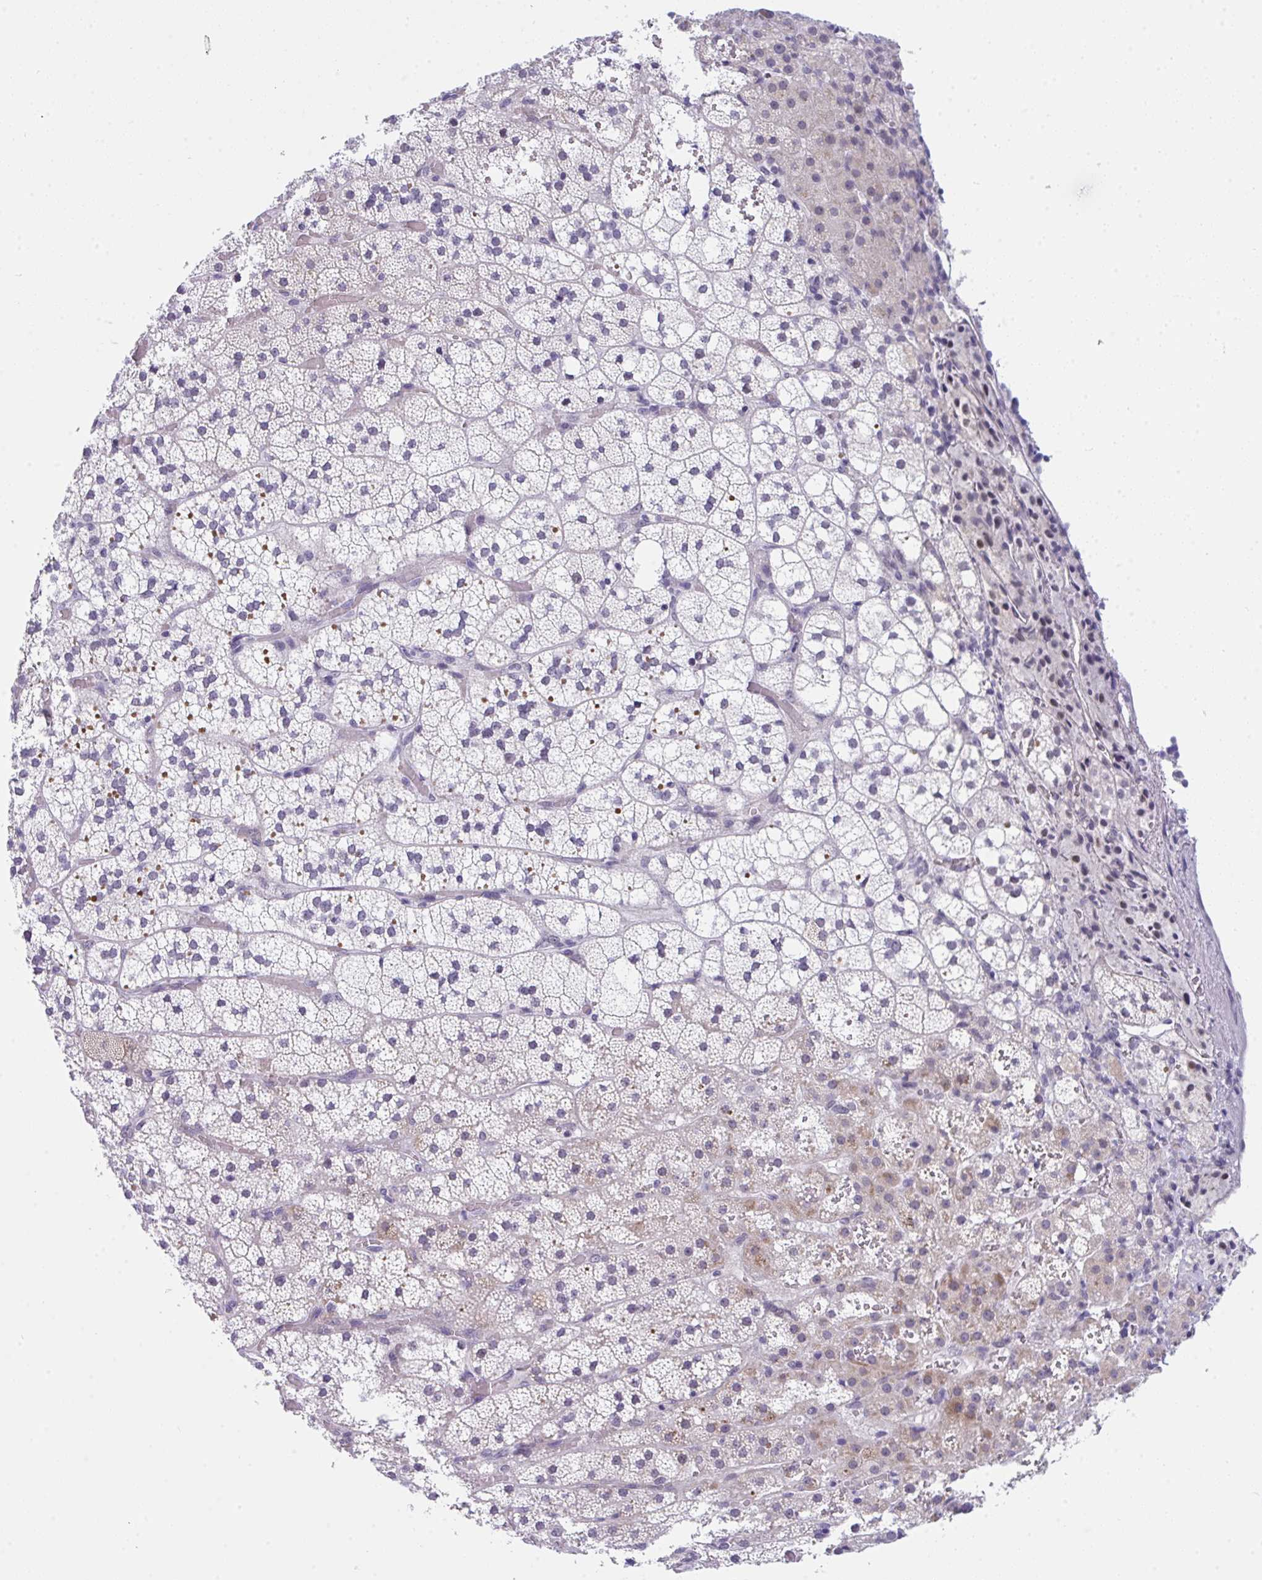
{"staining": {"intensity": "weak", "quantity": "<25%", "location": "cytoplasmic/membranous"}, "tissue": "adrenal gland", "cell_type": "Glandular cells", "image_type": "normal", "snomed": [{"axis": "morphology", "description": "Normal tissue, NOS"}, {"axis": "topography", "description": "Adrenal gland"}], "caption": "Protein analysis of unremarkable adrenal gland reveals no significant positivity in glandular cells. (Immunohistochemistry (ihc), brightfield microscopy, high magnification).", "gene": "CDK13", "patient": {"sex": "male", "age": 53}}